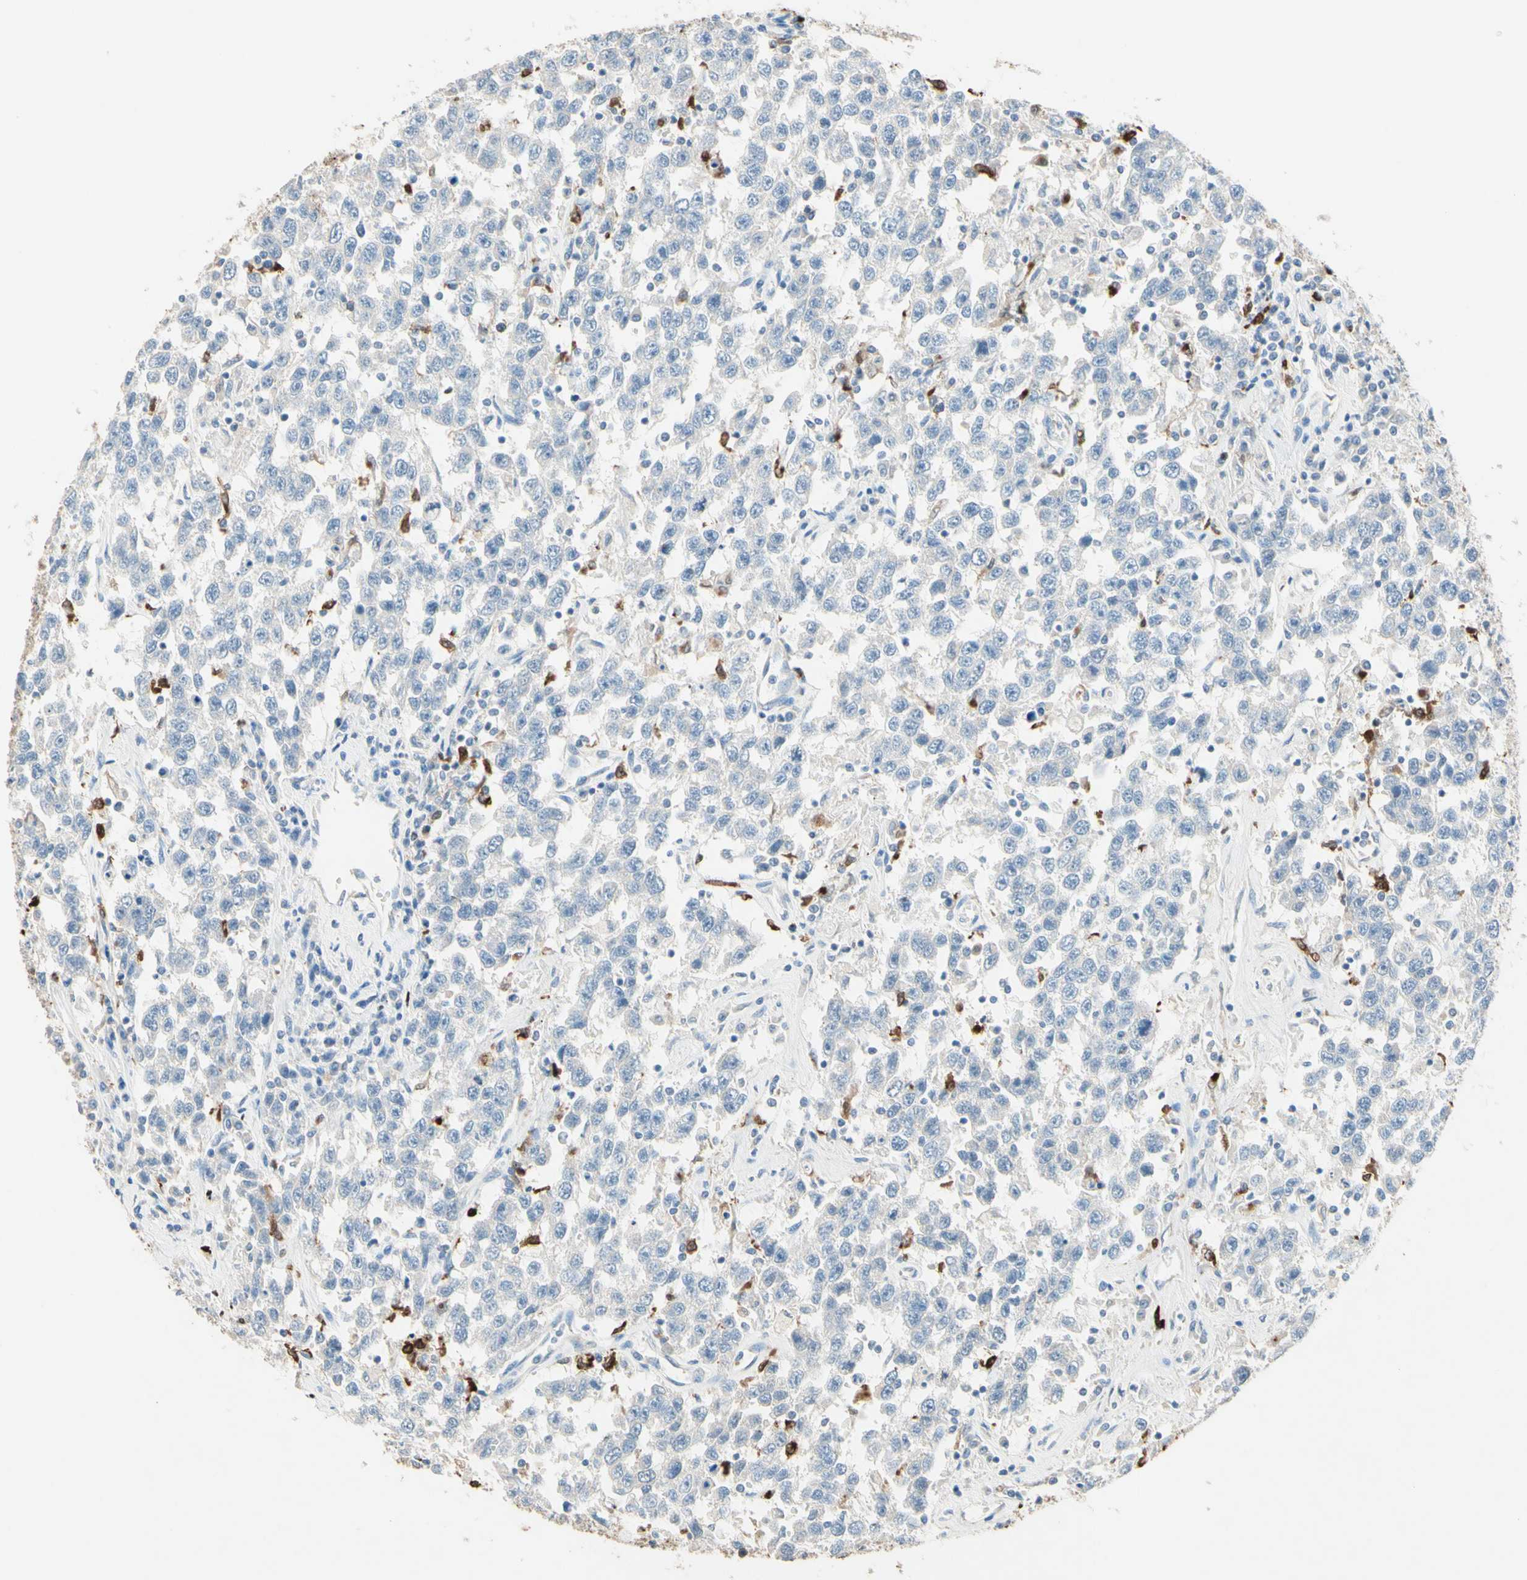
{"staining": {"intensity": "negative", "quantity": "none", "location": "none"}, "tissue": "testis cancer", "cell_type": "Tumor cells", "image_type": "cancer", "snomed": [{"axis": "morphology", "description": "Seminoma, NOS"}, {"axis": "topography", "description": "Testis"}], "caption": "The immunohistochemistry image has no significant positivity in tumor cells of testis cancer (seminoma) tissue. (DAB immunohistochemistry (IHC) visualized using brightfield microscopy, high magnification).", "gene": "NFKBIZ", "patient": {"sex": "male", "age": 41}}